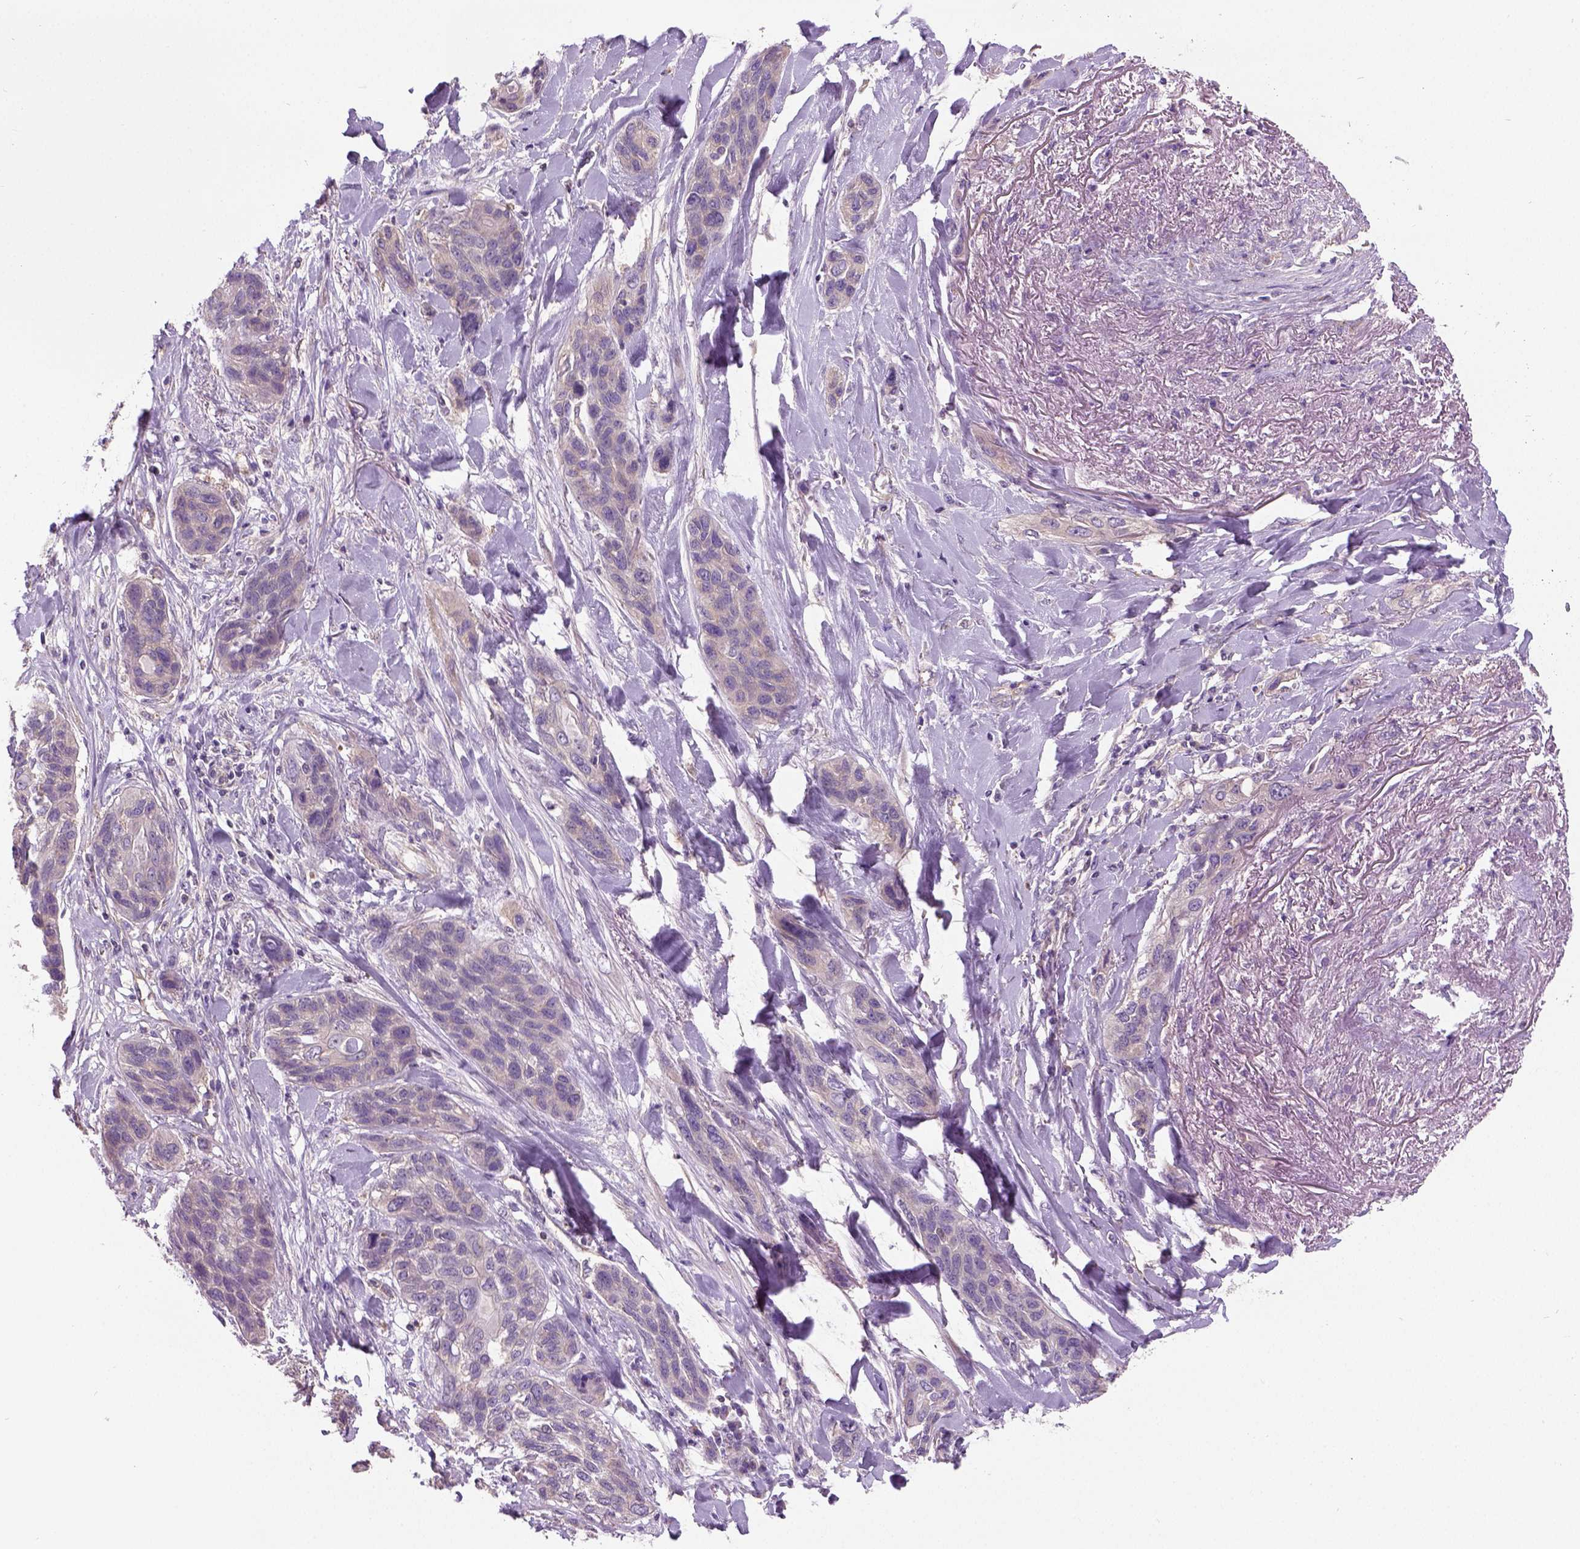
{"staining": {"intensity": "weak", "quantity": ">75%", "location": "cytoplasmic/membranous"}, "tissue": "lung cancer", "cell_type": "Tumor cells", "image_type": "cancer", "snomed": [{"axis": "morphology", "description": "Squamous cell carcinoma, NOS"}, {"axis": "topography", "description": "Lung"}], "caption": "A high-resolution micrograph shows immunohistochemistry (IHC) staining of lung cancer, which demonstrates weak cytoplasmic/membranous expression in approximately >75% of tumor cells. Immunohistochemistry (ihc) stains the protein in brown and the nuclei are stained blue.", "gene": "CRACR2A", "patient": {"sex": "female", "age": 70}}